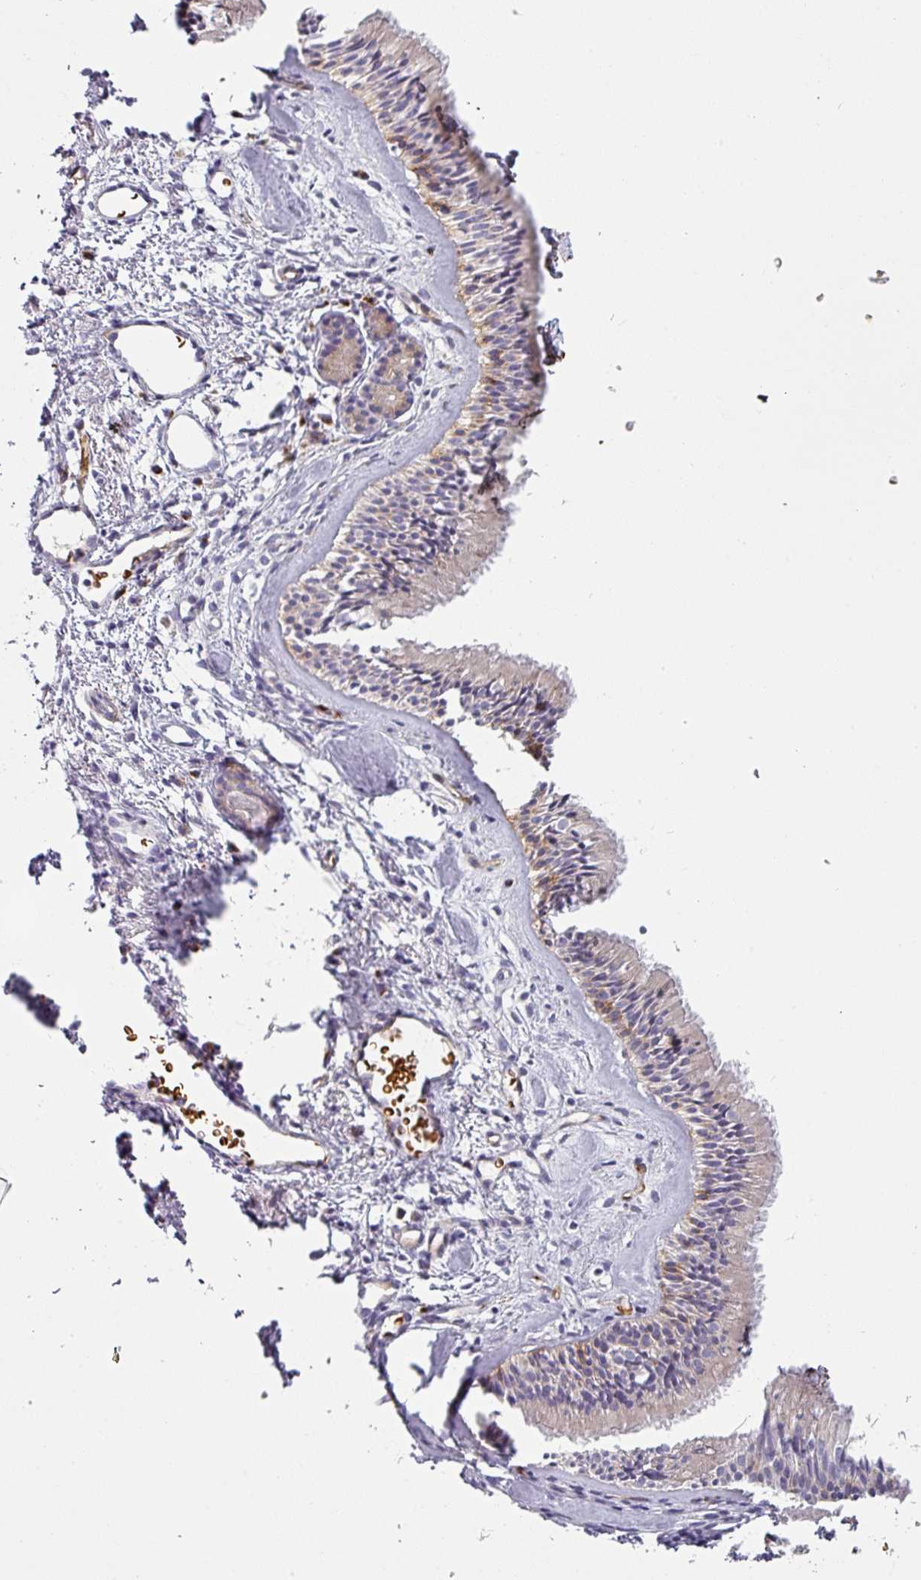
{"staining": {"intensity": "moderate", "quantity": "<25%", "location": "cytoplasmic/membranous"}, "tissue": "nasopharynx", "cell_type": "Respiratory epithelial cells", "image_type": "normal", "snomed": [{"axis": "morphology", "description": "Normal tissue, NOS"}, {"axis": "topography", "description": "Nasopharynx"}], "caption": "IHC image of benign nasopharynx: human nasopharynx stained using immunohistochemistry shows low levels of moderate protein expression localized specifically in the cytoplasmic/membranous of respiratory epithelial cells, appearing as a cytoplasmic/membranous brown color.", "gene": "PRODH2", "patient": {"sex": "male", "age": 82}}